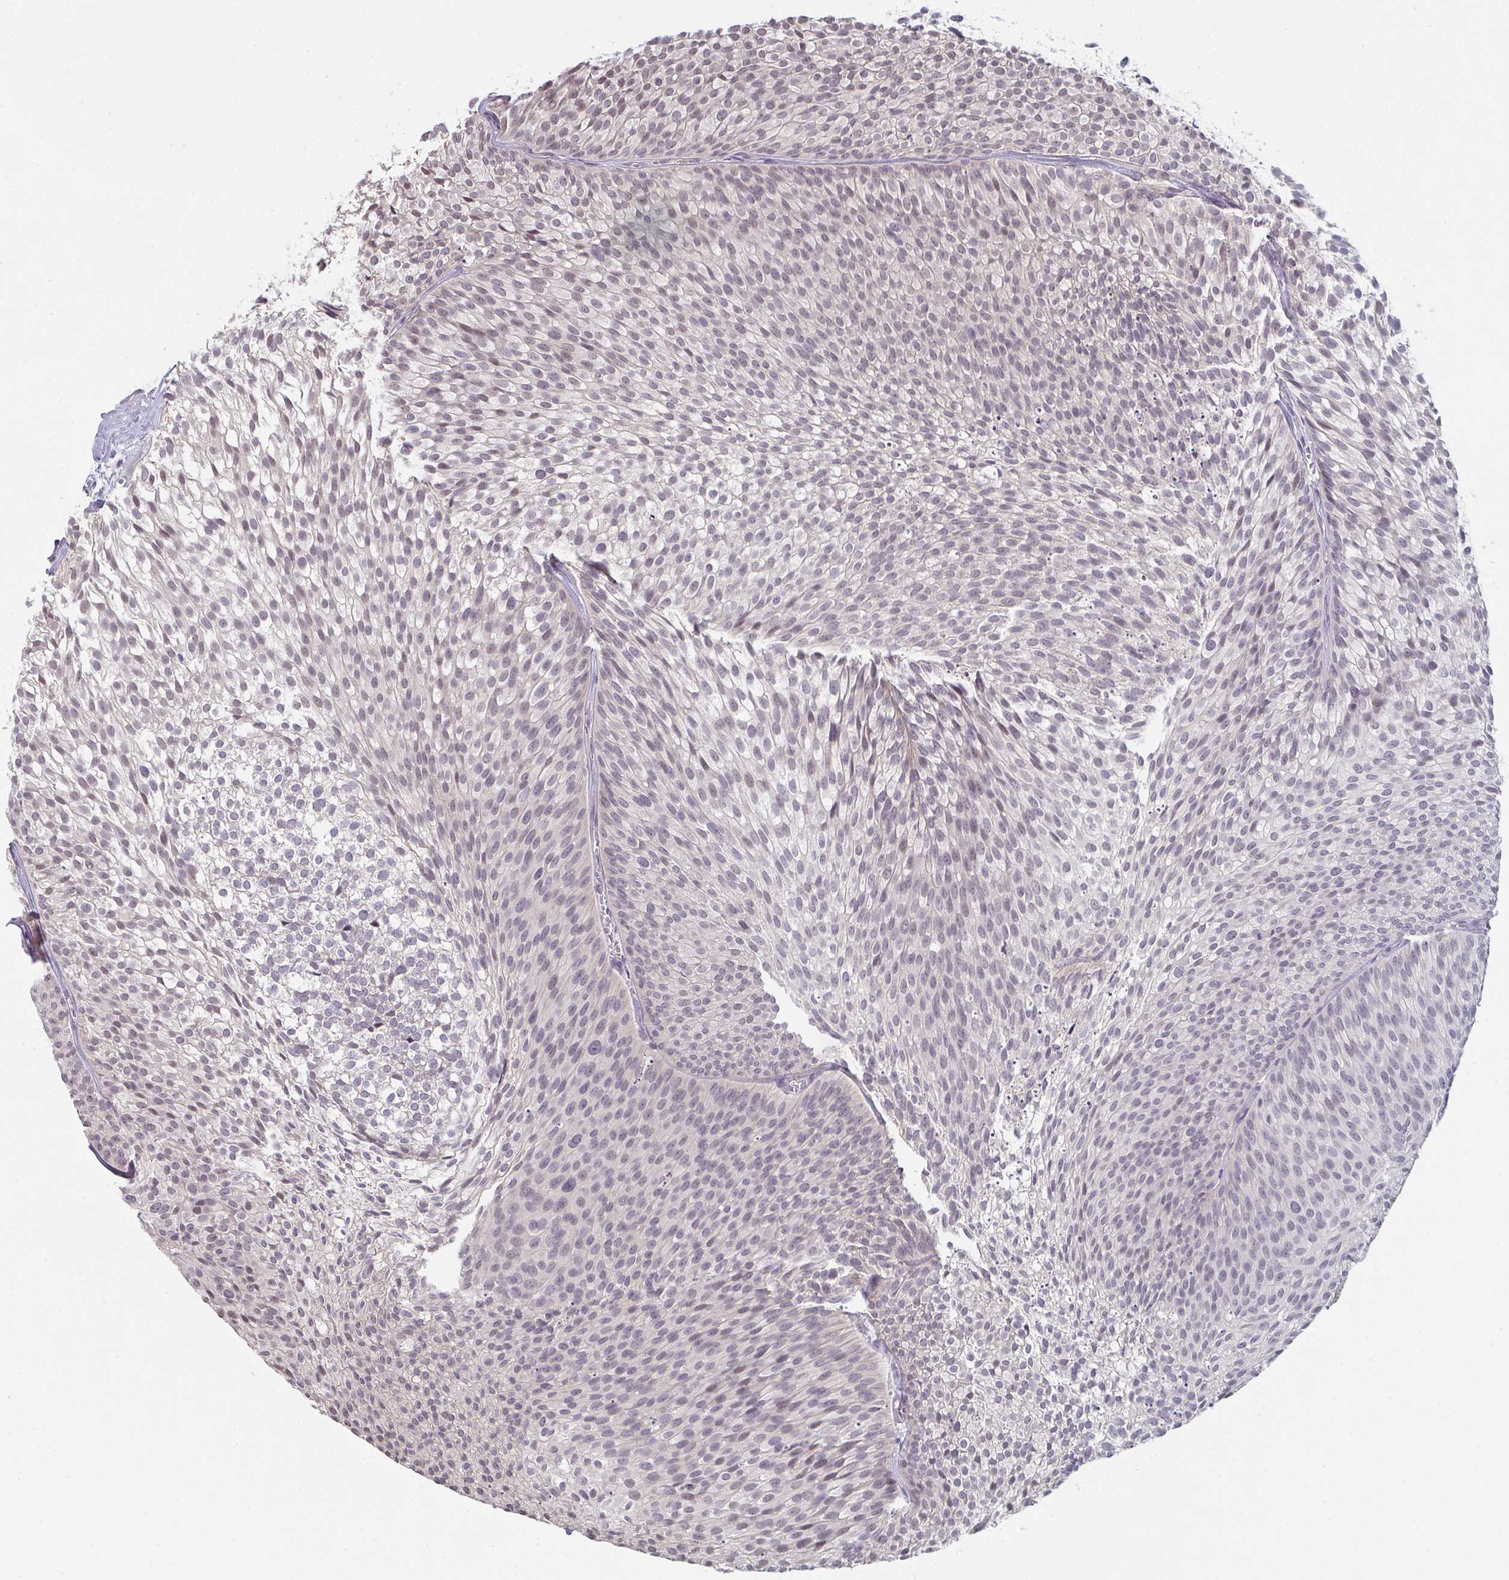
{"staining": {"intensity": "negative", "quantity": "none", "location": "none"}, "tissue": "urothelial cancer", "cell_type": "Tumor cells", "image_type": "cancer", "snomed": [{"axis": "morphology", "description": "Urothelial carcinoma, Low grade"}, {"axis": "topography", "description": "Urinary bladder"}], "caption": "Tumor cells are negative for brown protein staining in urothelial cancer.", "gene": "ZNF214", "patient": {"sex": "male", "age": 91}}